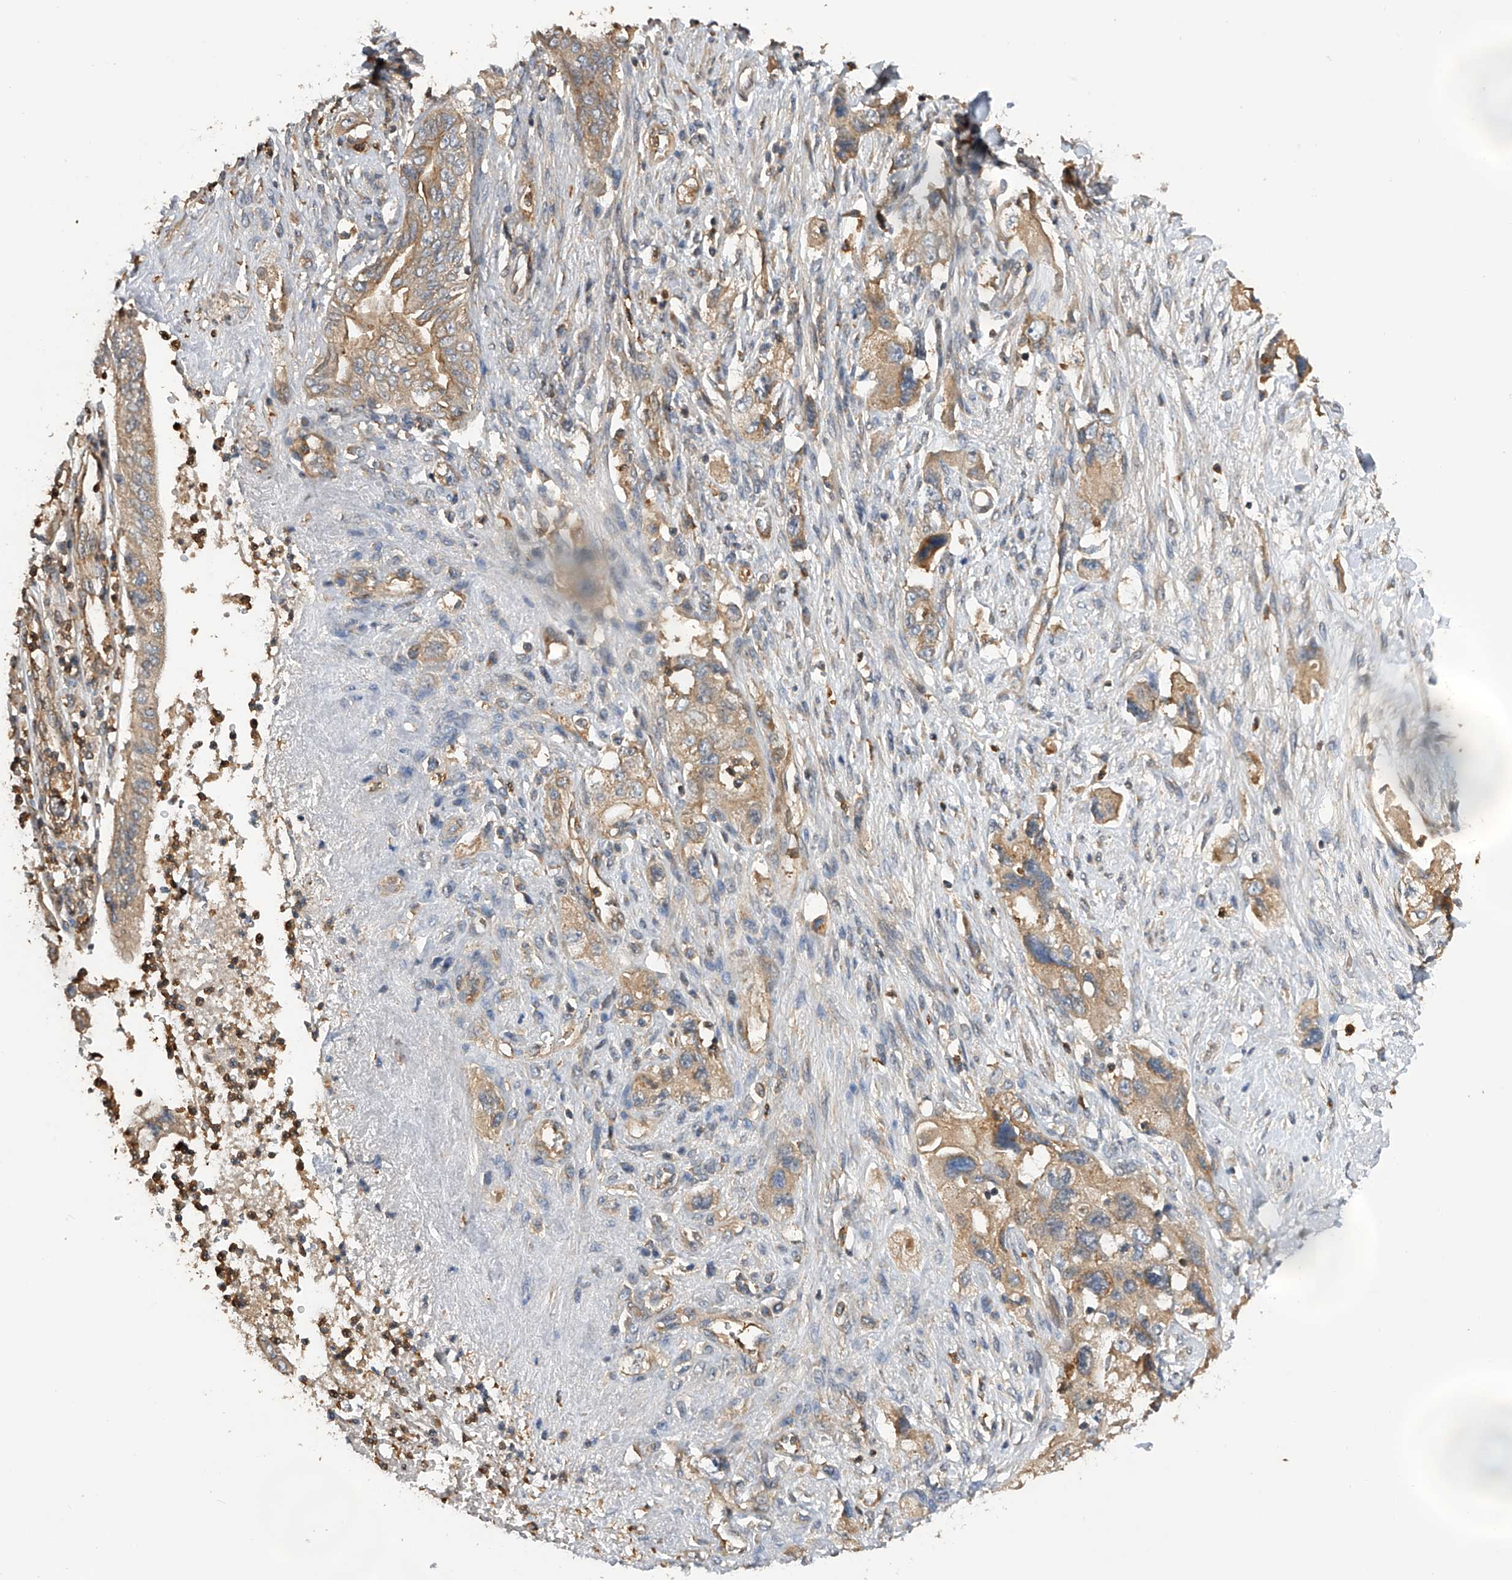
{"staining": {"intensity": "moderate", "quantity": ">75%", "location": "cytoplasmic/membranous"}, "tissue": "pancreatic cancer", "cell_type": "Tumor cells", "image_type": "cancer", "snomed": [{"axis": "morphology", "description": "Adenocarcinoma, NOS"}, {"axis": "topography", "description": "Pancreas"}], "caption": "A photomicrograph of human pancreatic cancer stained for a protein displays moderate cytoplasmic/membranous brown staining in tumor cells.", "gene": "PTPRA", "patient": {"sex": "female", "age": 73}}